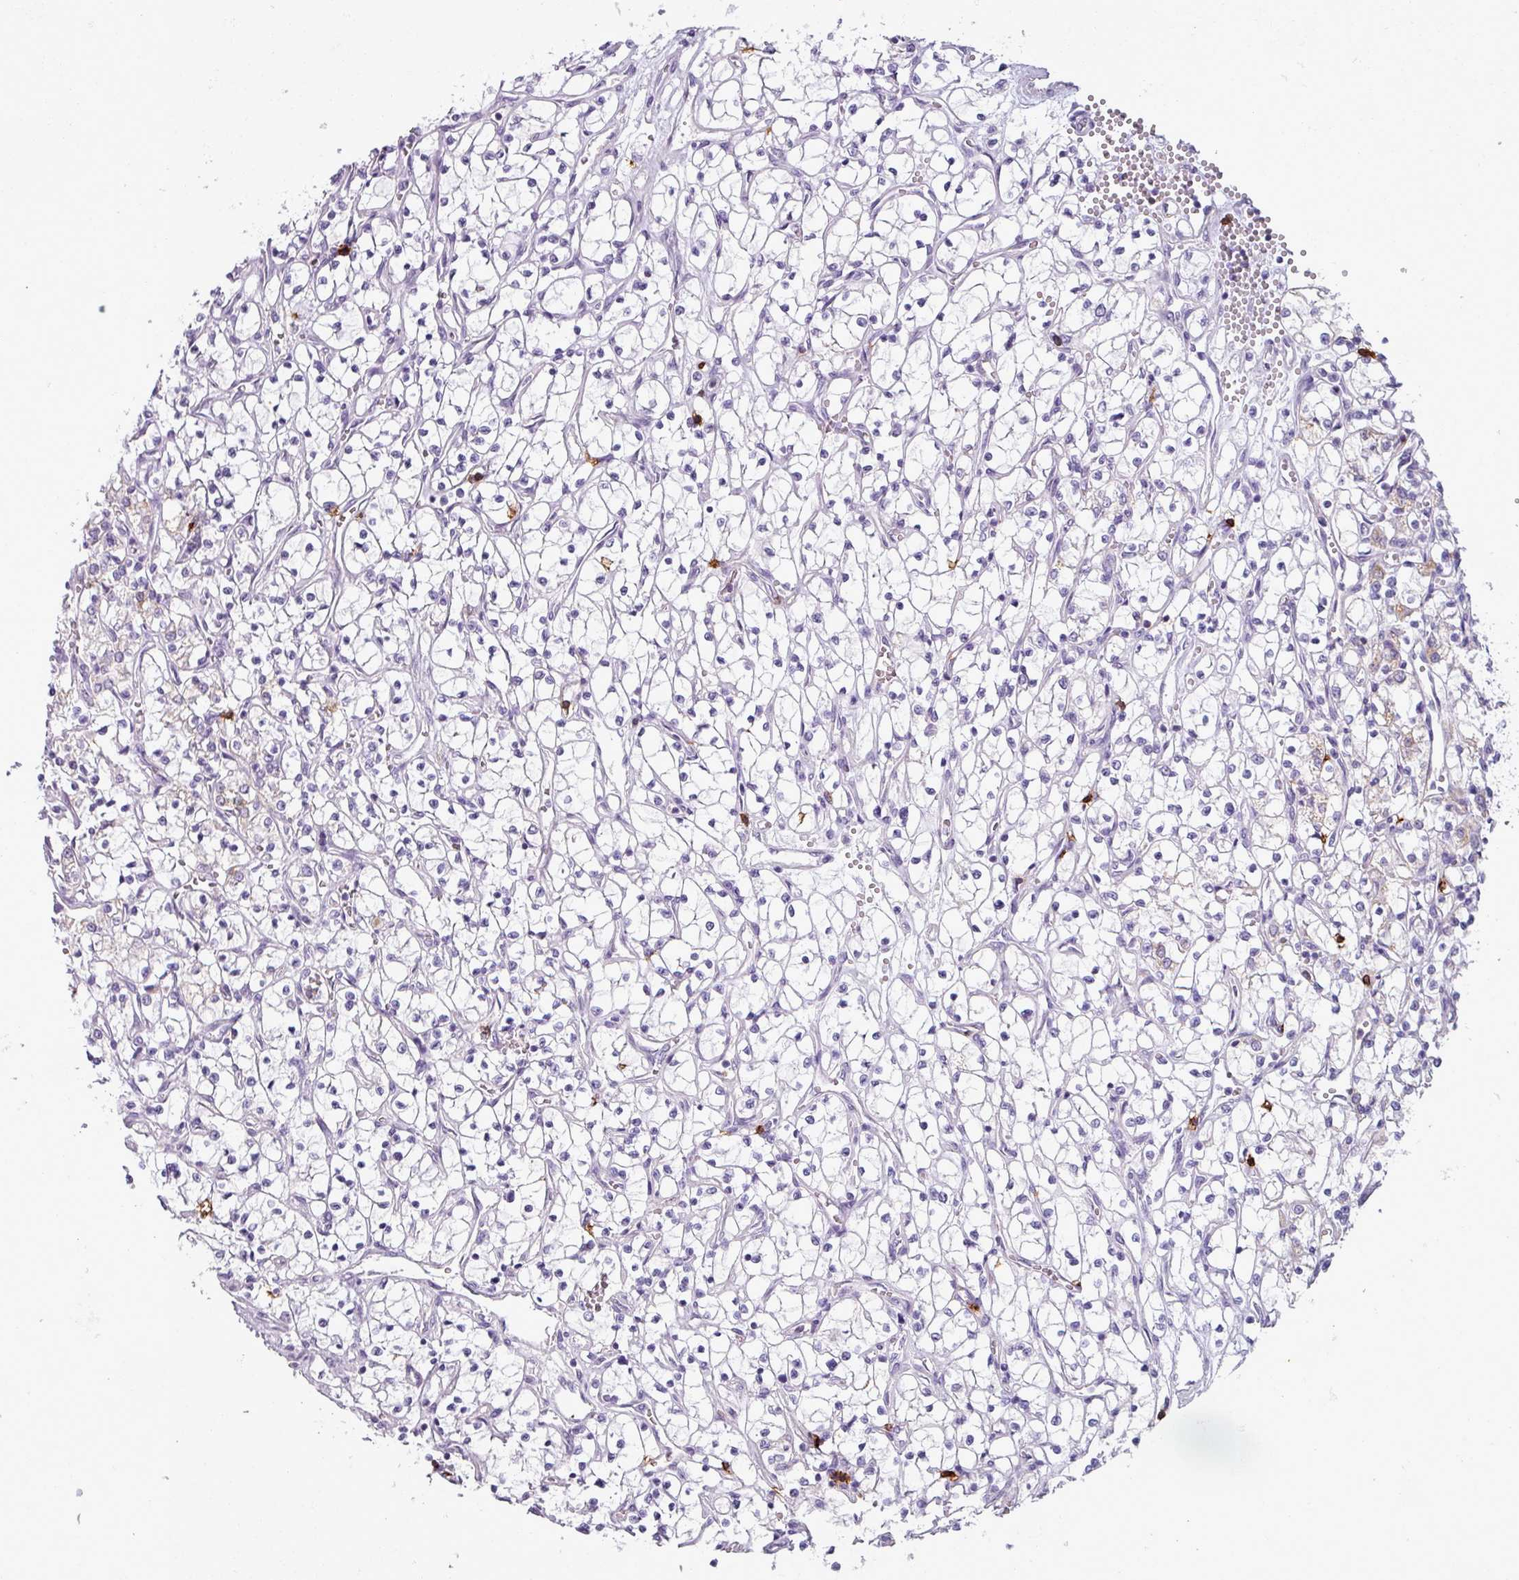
{"staining": {"intensity": "negative", "quantity": "none", "location": "none"}, "tissue": "renal cancer", "cell_type": "Tumor cells", "image_type": "cancer", "snomed": [{"axis": "morphology", "description": "Adenocarcinoma, NOS"}, {"axis": "topography", "description": "Kidney"}], "caption": "DAB immunohistochemical staining of human renal adenocarcinoma shows no significant positivity in tumor cells.", "gene": "CD8A", "patient": {"sex": "female", "age": 69}}